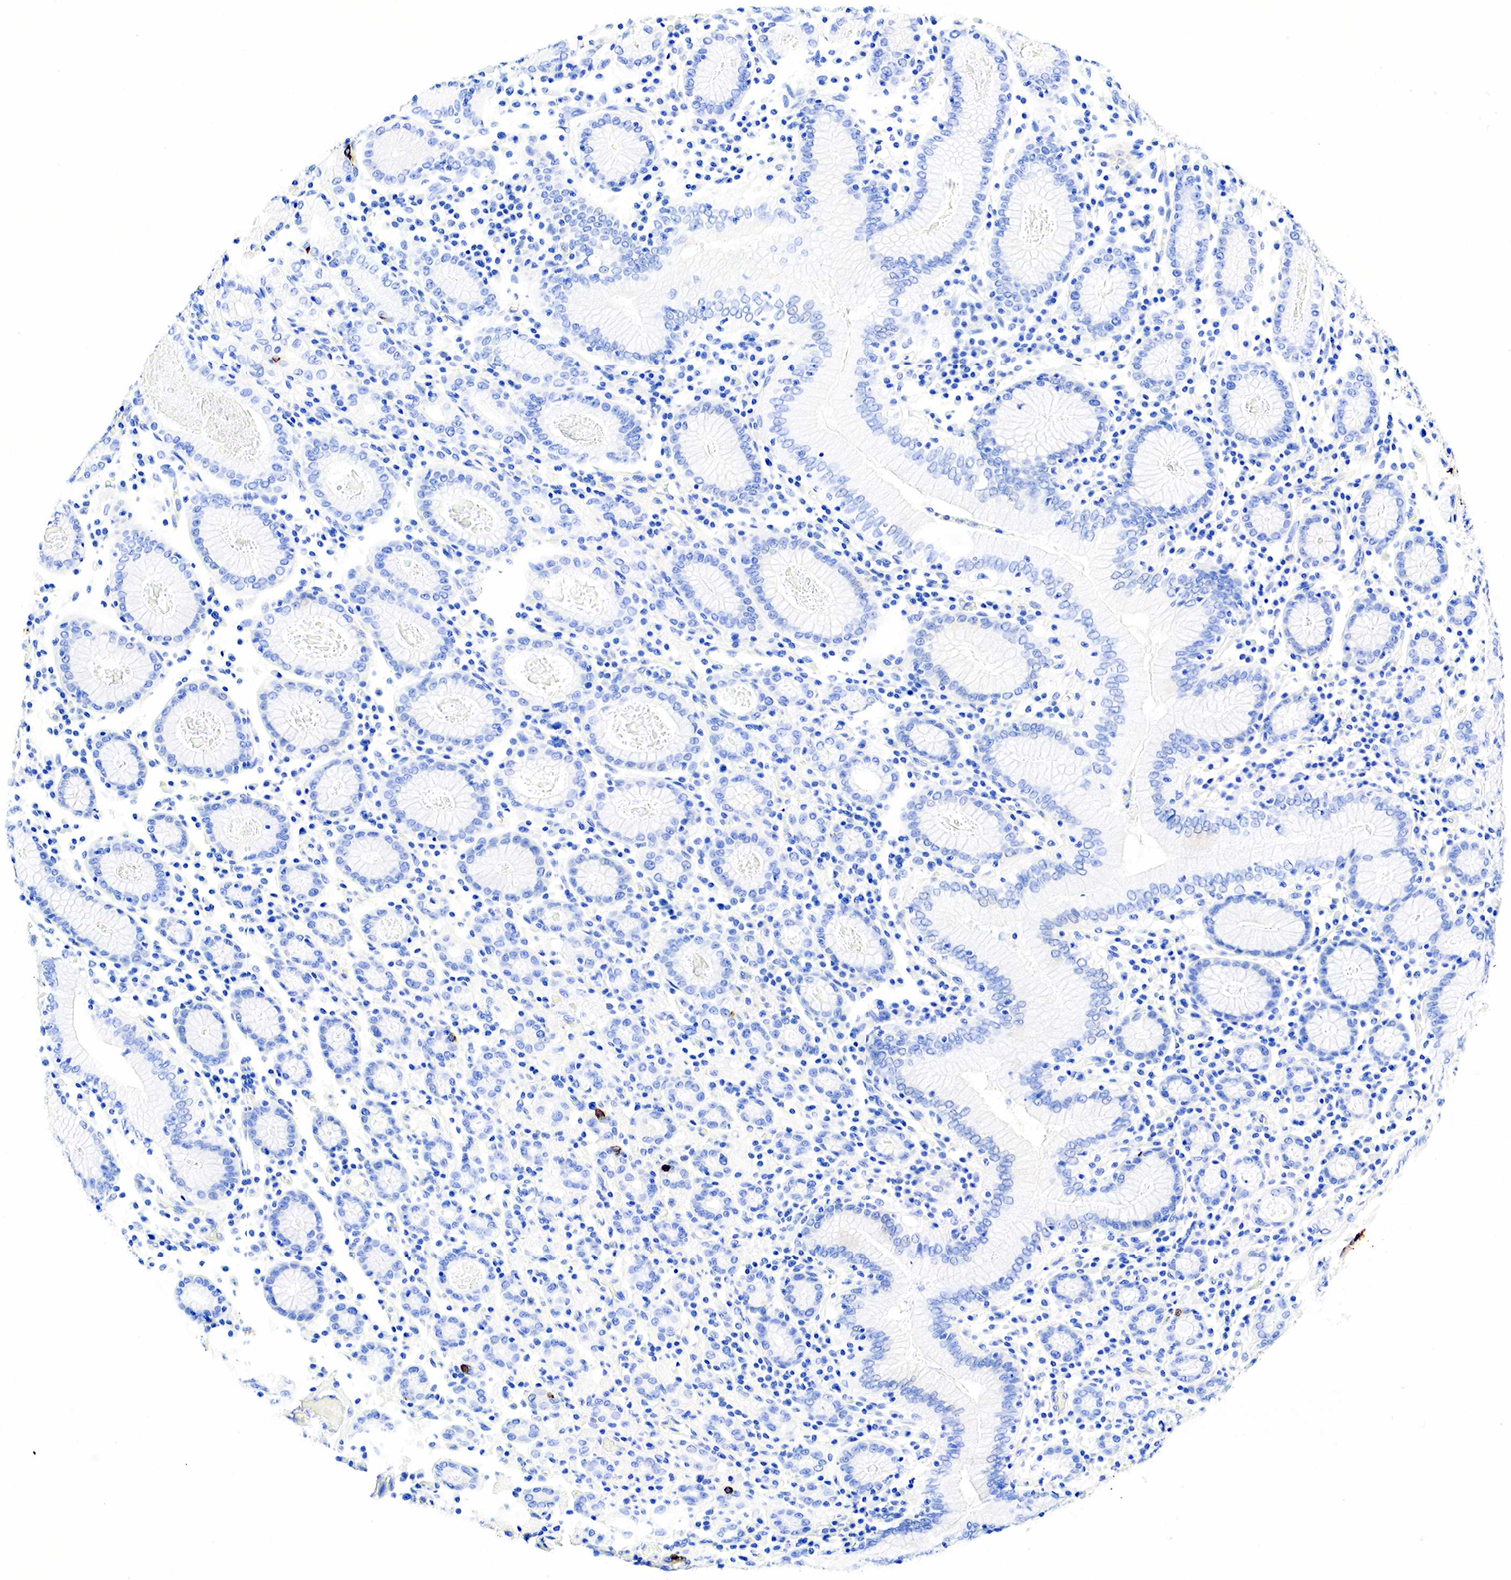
{"staining": {"intensity": "negative", "quantity": "none", "location": "none"}, "tissue": "stomach cancer", "cell_type": "Tumor cells", "image_type": "cancer", "snomed": [{"axis": "morphology", "description": "Adenocarcinoma, NOS"}, {"axis": "topography", "description": "Stomach, lower"}], "caption": "Tumor cells are negative for brown protein staining in stomach adenocarcinoma.", "gene": "CHGA", "patient": {"sex": "male", "age": 88}}